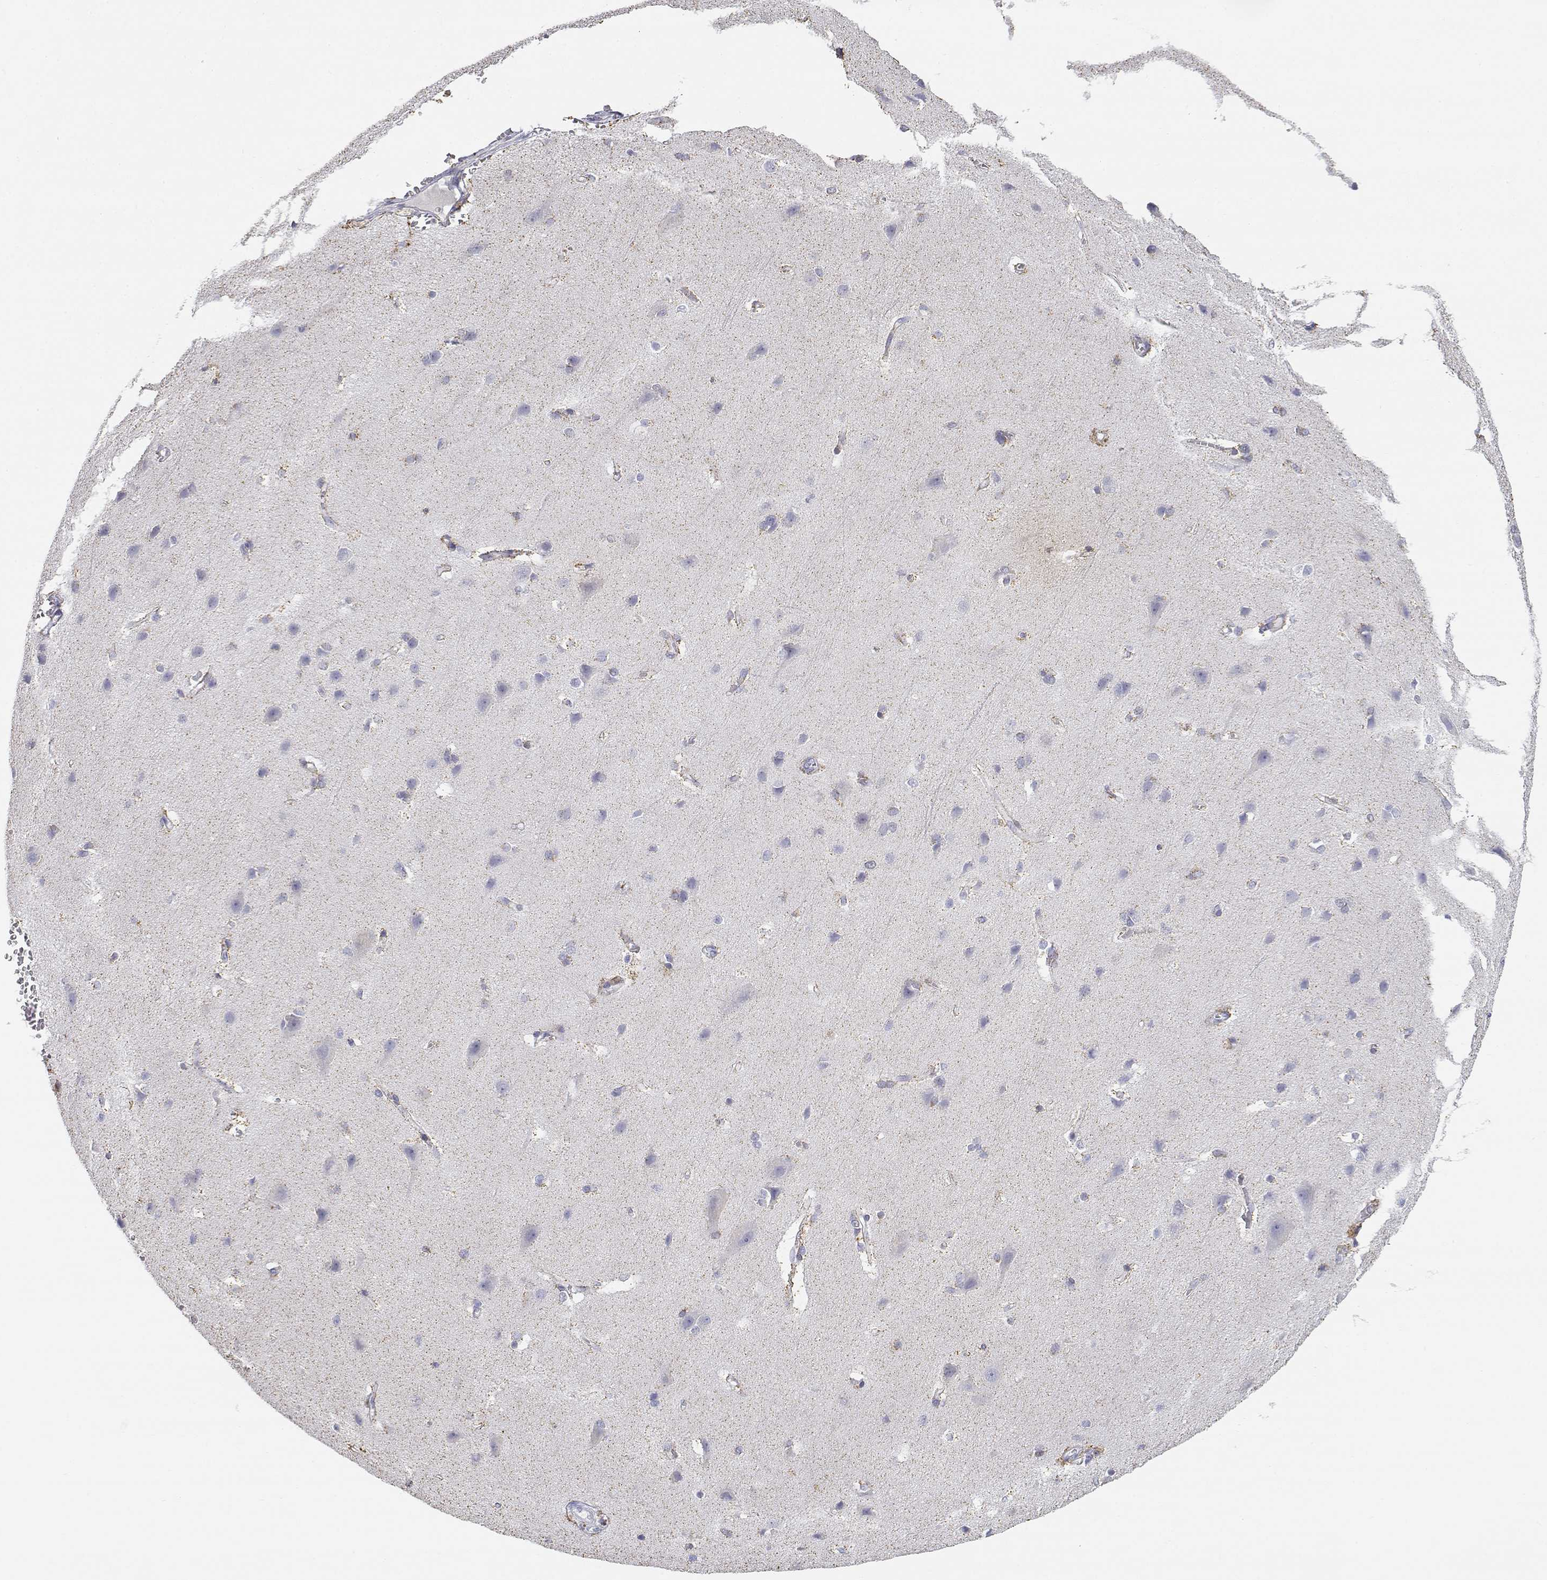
{"staining": {"intensity": "negative", "quantity": "none", "location": "none"}, "tissue": "cerebral cortex", "cell_type": "Endothelial cells", "image_type": "normal", "snomed": [{"axis": "morphology", "description": "Normal tissue, NOS"}, {"axis": "topography", "description": "Cerebral cortex"}], "caption": "An immunohistochemistry histopathology image of benign cerebral cortex is shown. There is no staining in endothelial cells of cerebral cortex.", "gene": "ADA", "patient": {"sex": "male", "age": 37}}